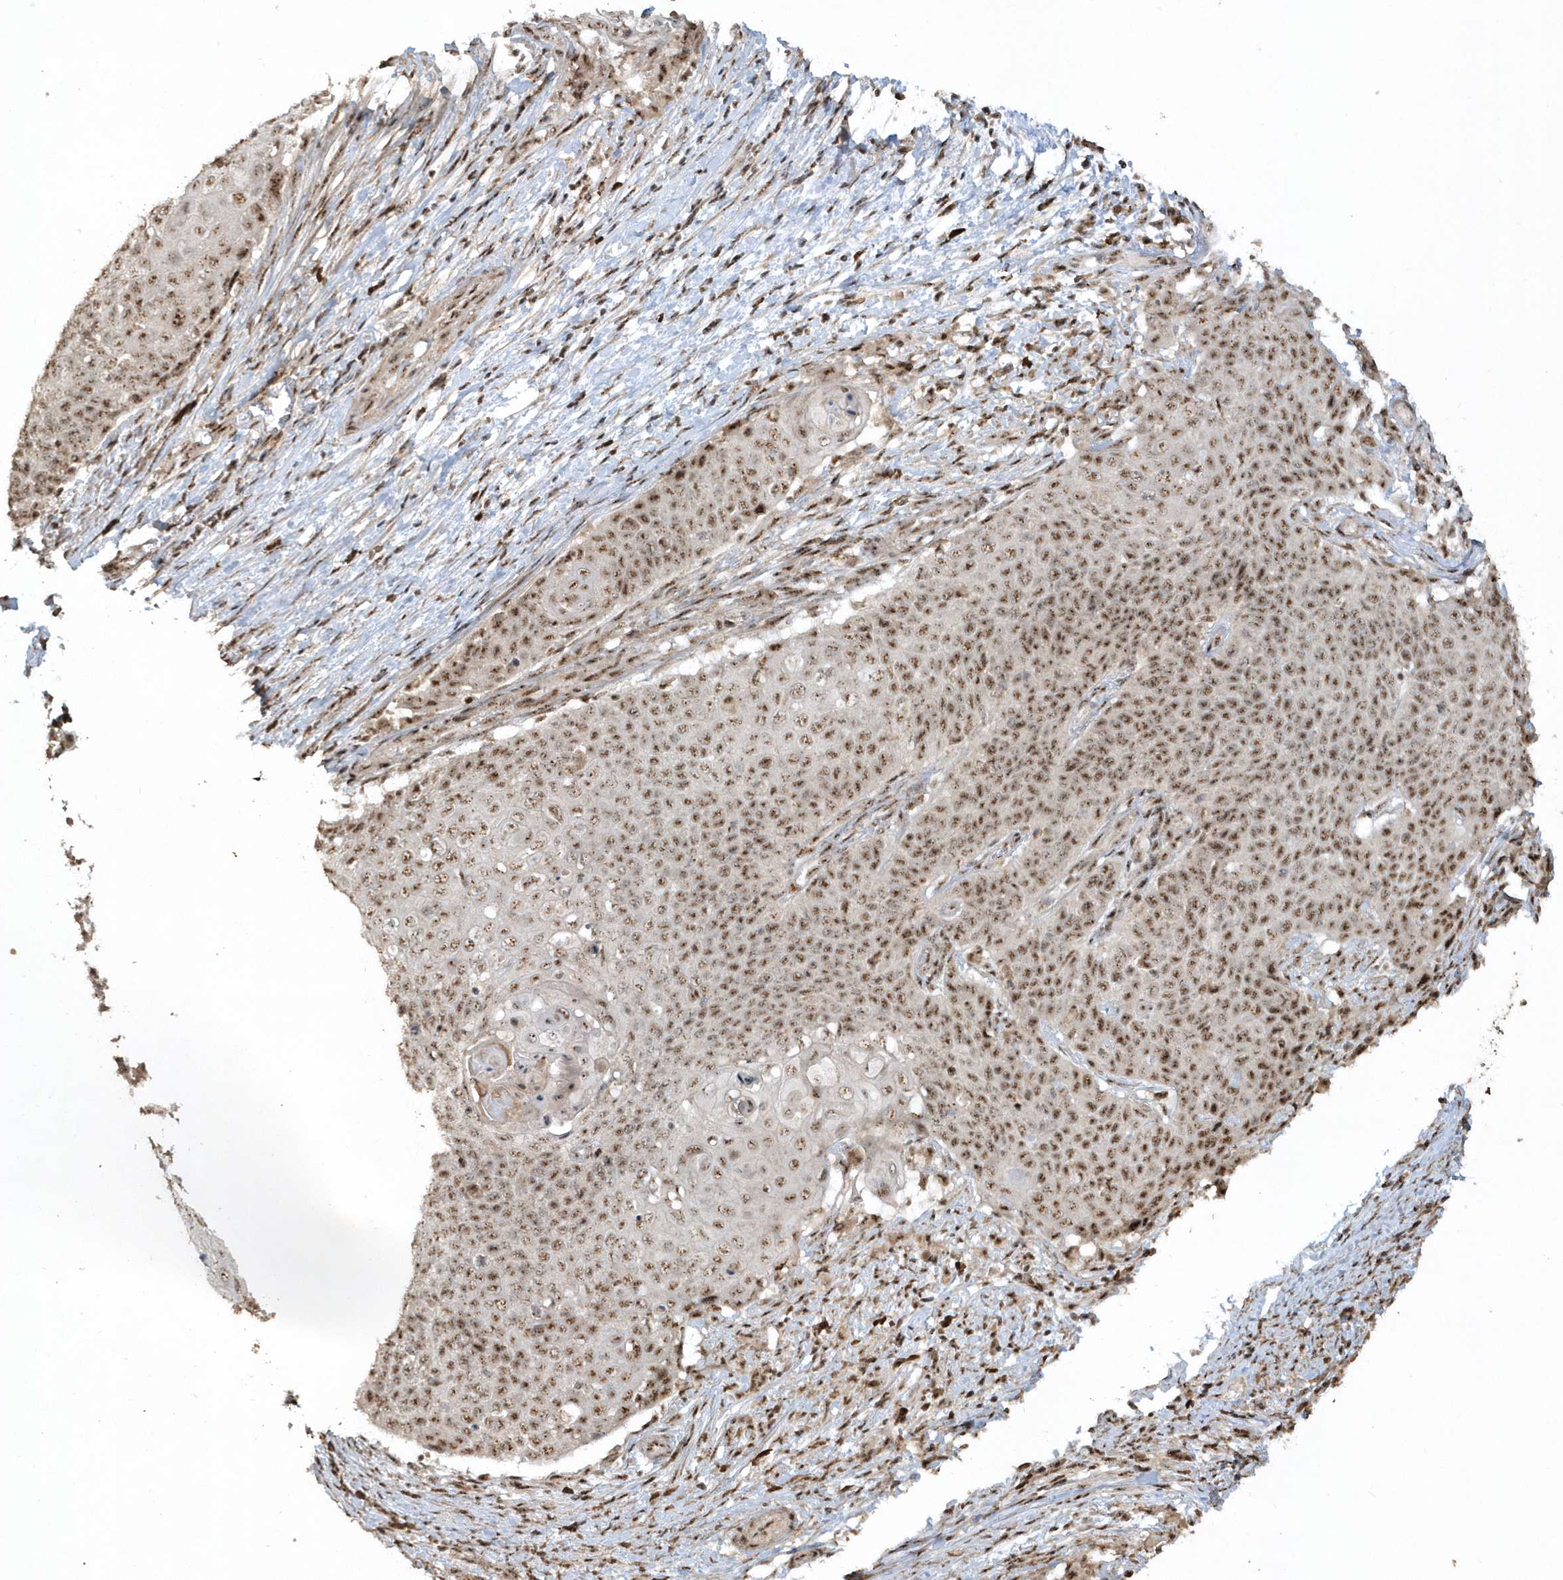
{"staining": {"intensity": "moderate", "quantity": ">75%", "location": "nuclear"}, "tissue": "cervical cancer", "cell_type": "Tumor cells", "image_type": "cancer", "snomed": [{"axis": "morphology", "description": "Squamous cell carcinoma, NOS"}, {"axis": "topography", "description": "Cervix"}], "caption": "Immunohistochemical staining of human cervical cancer (squamous cell carcinoma) exhibits moderate nuclear protein positivity in about >75% of tumor cells. (DAB (3,3'-diaminobenzidine) = brown stain, brightfield microscopy at high magnification).", "gene": "POLR3B", "patient": {"sex": "female", "age": 39}}